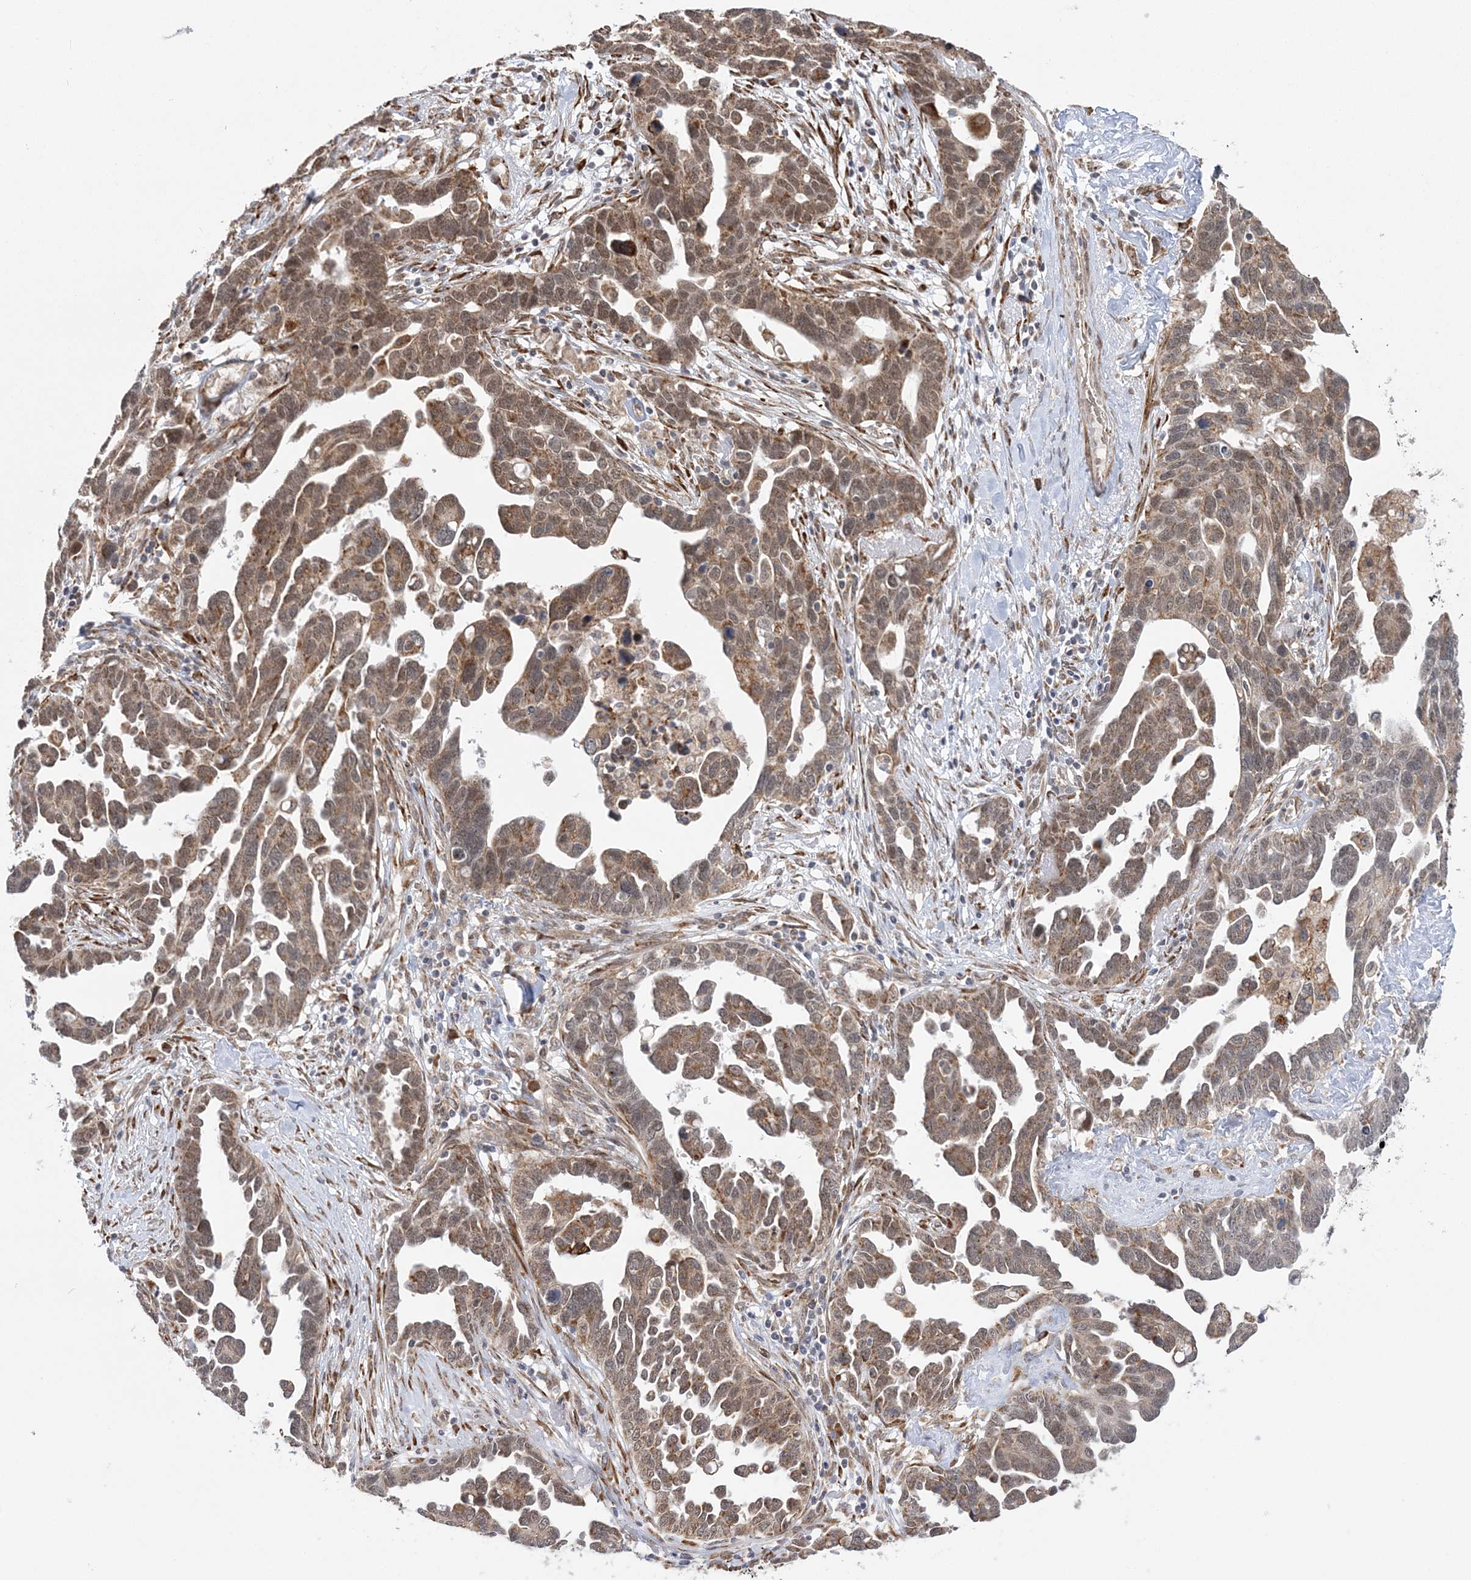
{"staining": {"intensity": "moderate", "quantity": ">75%", "location": "cytoplasmic/membranous,nuclear"}, "tissue": "ovarian cancer", "cell_type": "Tumor cells", "image_type": "cancer", "snomed": [{"axis": "morphology", "description": "Cystadenocarcinoma, serous, NOS"}, {"axis": "topography", "description": "Ovary"}], "caption": "A high-resolution histopathology image shows immunohistochemistry staining of ovarian cancer, which demonstrates moderate cytoplasmic/membranous and nuclear positivity in approximately >75% of tumor cells.", "gene": "MRPL47", "patient": {"sex": "female", "age": 54}}